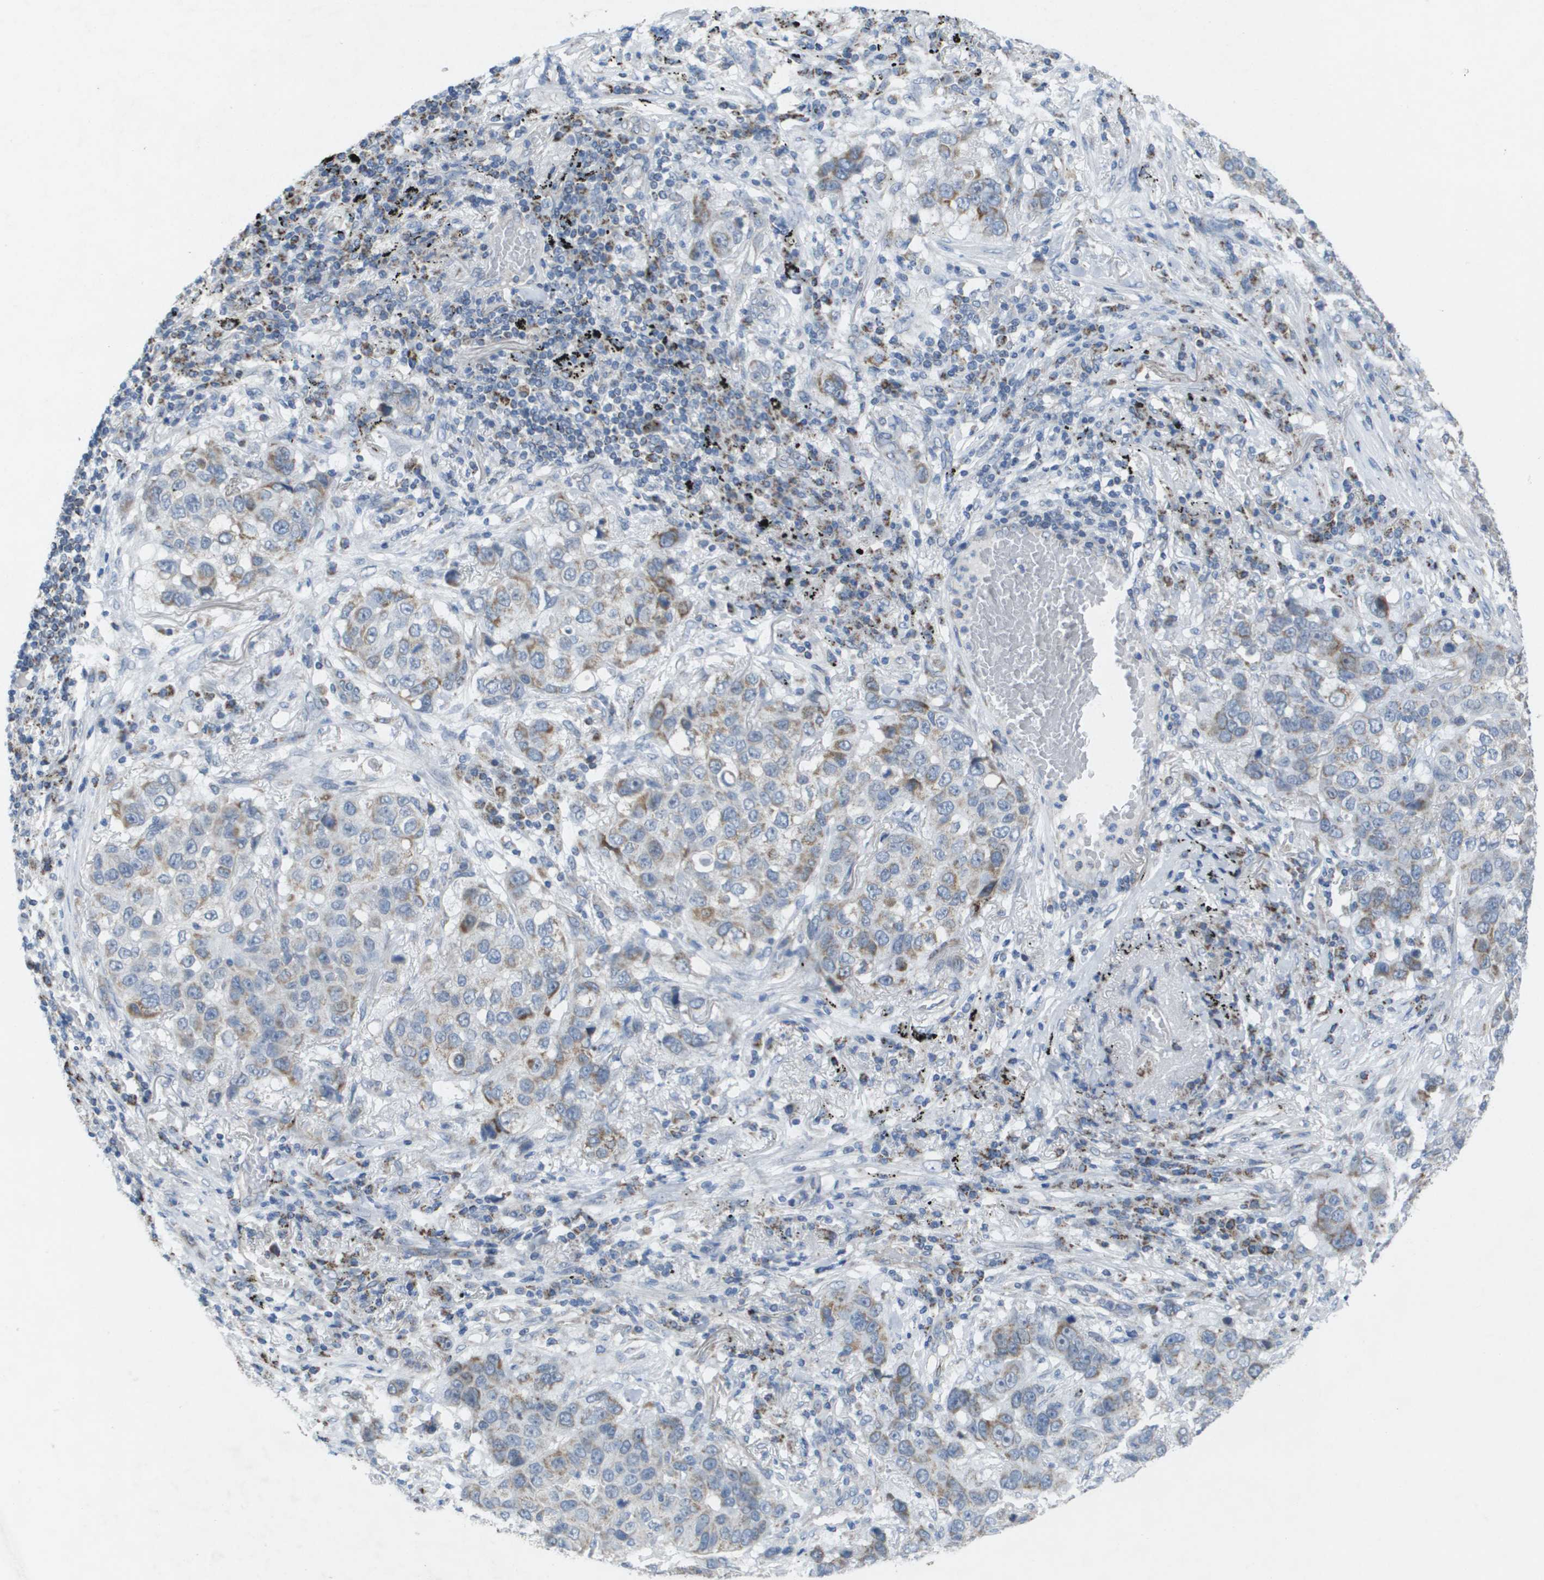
{"staining": {"intensity": "moderate", "quantity": "<25%", "location": "cytoplasmic/membranous"}, "tissue": "lung cancer", "cell_type": "Tumor cells", "image_type": "cancer", "snomed": [{"axis": "morphology", "description": "Squamous cell carcinoma, NOS"}, {"axis": "topography", "description": "Lung"}], "caption": "Lung cancer (squamous cell carcinoma) was stained to show a protein in brown. There is low levels of moderate cytoplasmic/membranous staining in about <25% of tumor cells.", "gene": "TMEM223", "patient": {"sex": "male", "age": 57}}